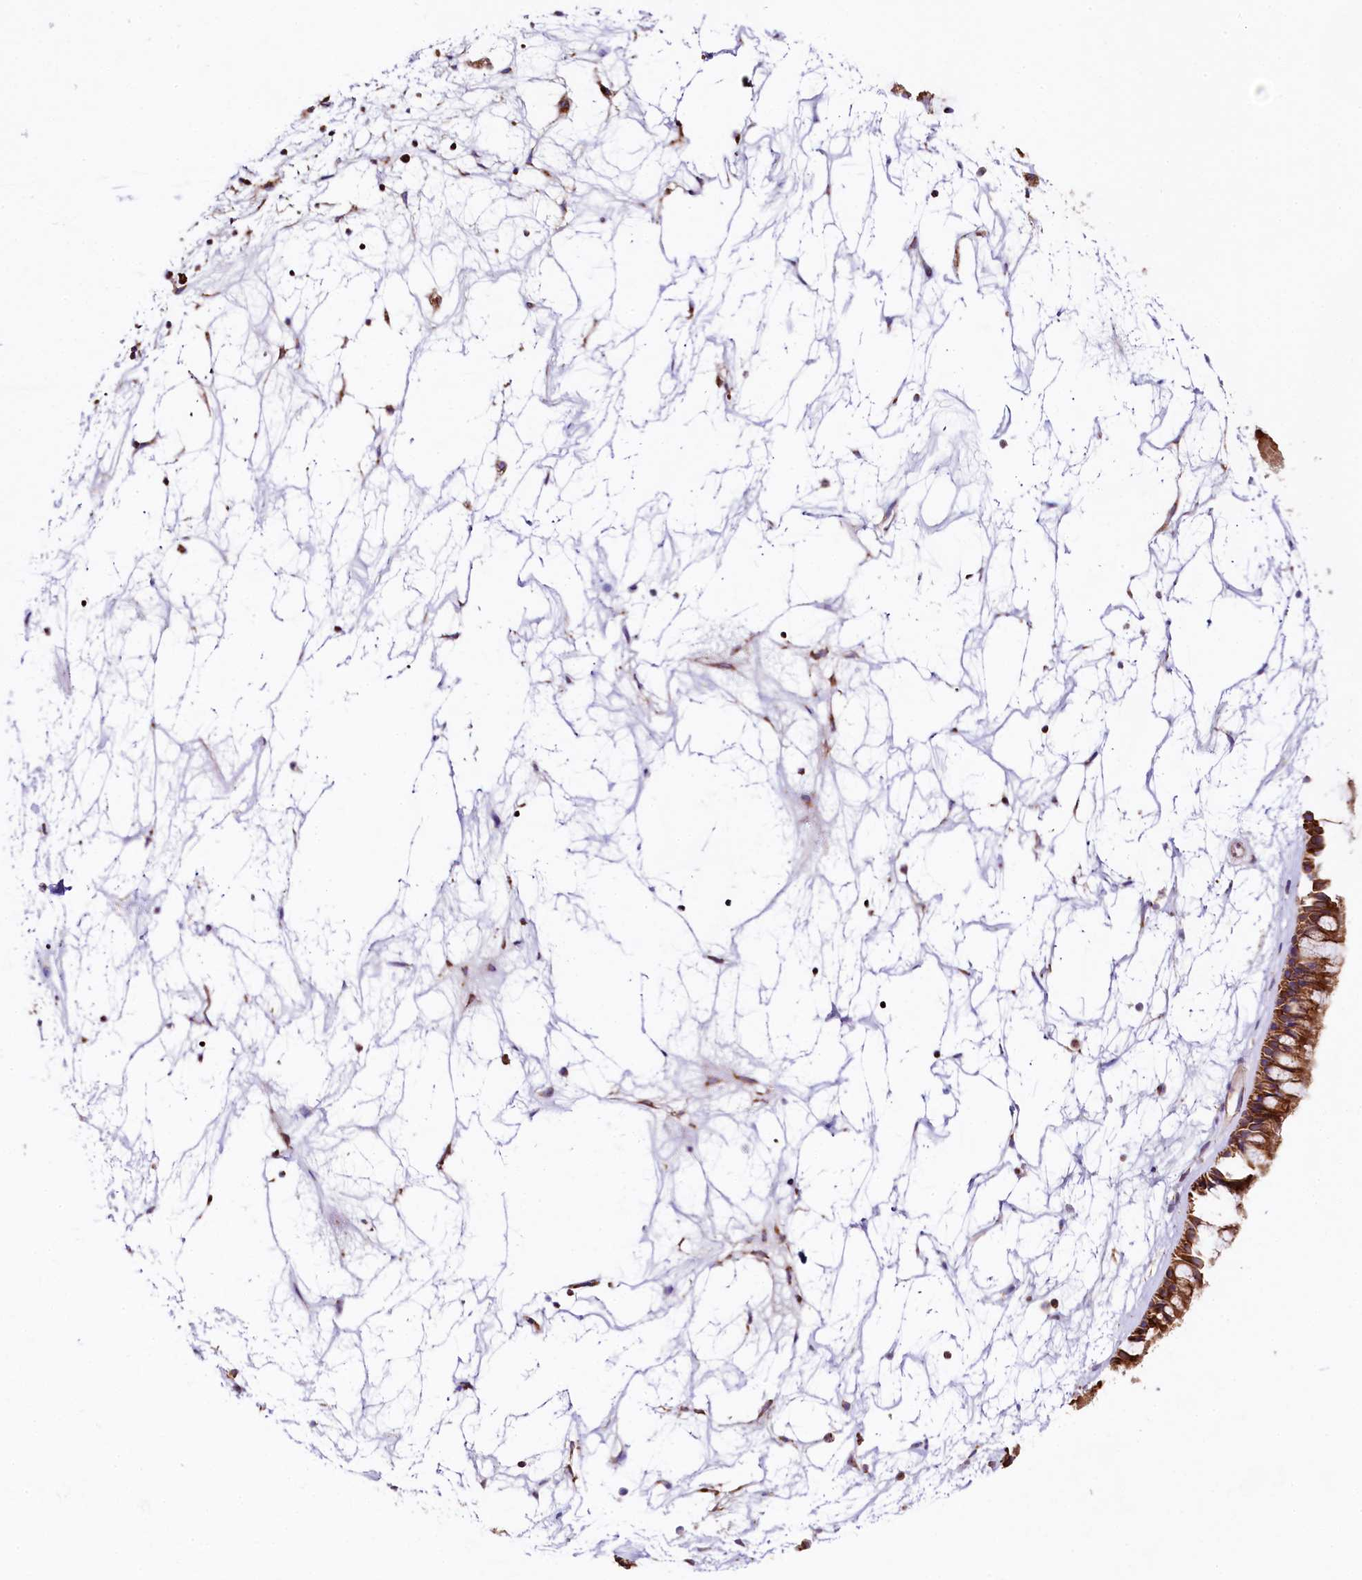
{"staining": {"intensity": "moderate", "quantity": ">75%", "location": "cytoplasmic/membranous"}, "tissue": "nasopharynx", "cell_type": "Respiratory epithelial cells", "image_type": "normal", "snomed": [{"axis": "morphology", "description": "Normal tissue, NOS"}, {"axis": "topography", "description": "Nasopharynx"}], "caption": "Moderate cytoplasmic/membranous protein positivity is seen in approximately >75% of respiratory epithelial cells in nasopharynx. Using DAB (brown) and hematoxylin (blue) stains, captured at high magnification using brightfield microscopy.", "gene": "CLYBL", "patient": {"sex": "male", "age": 64}}